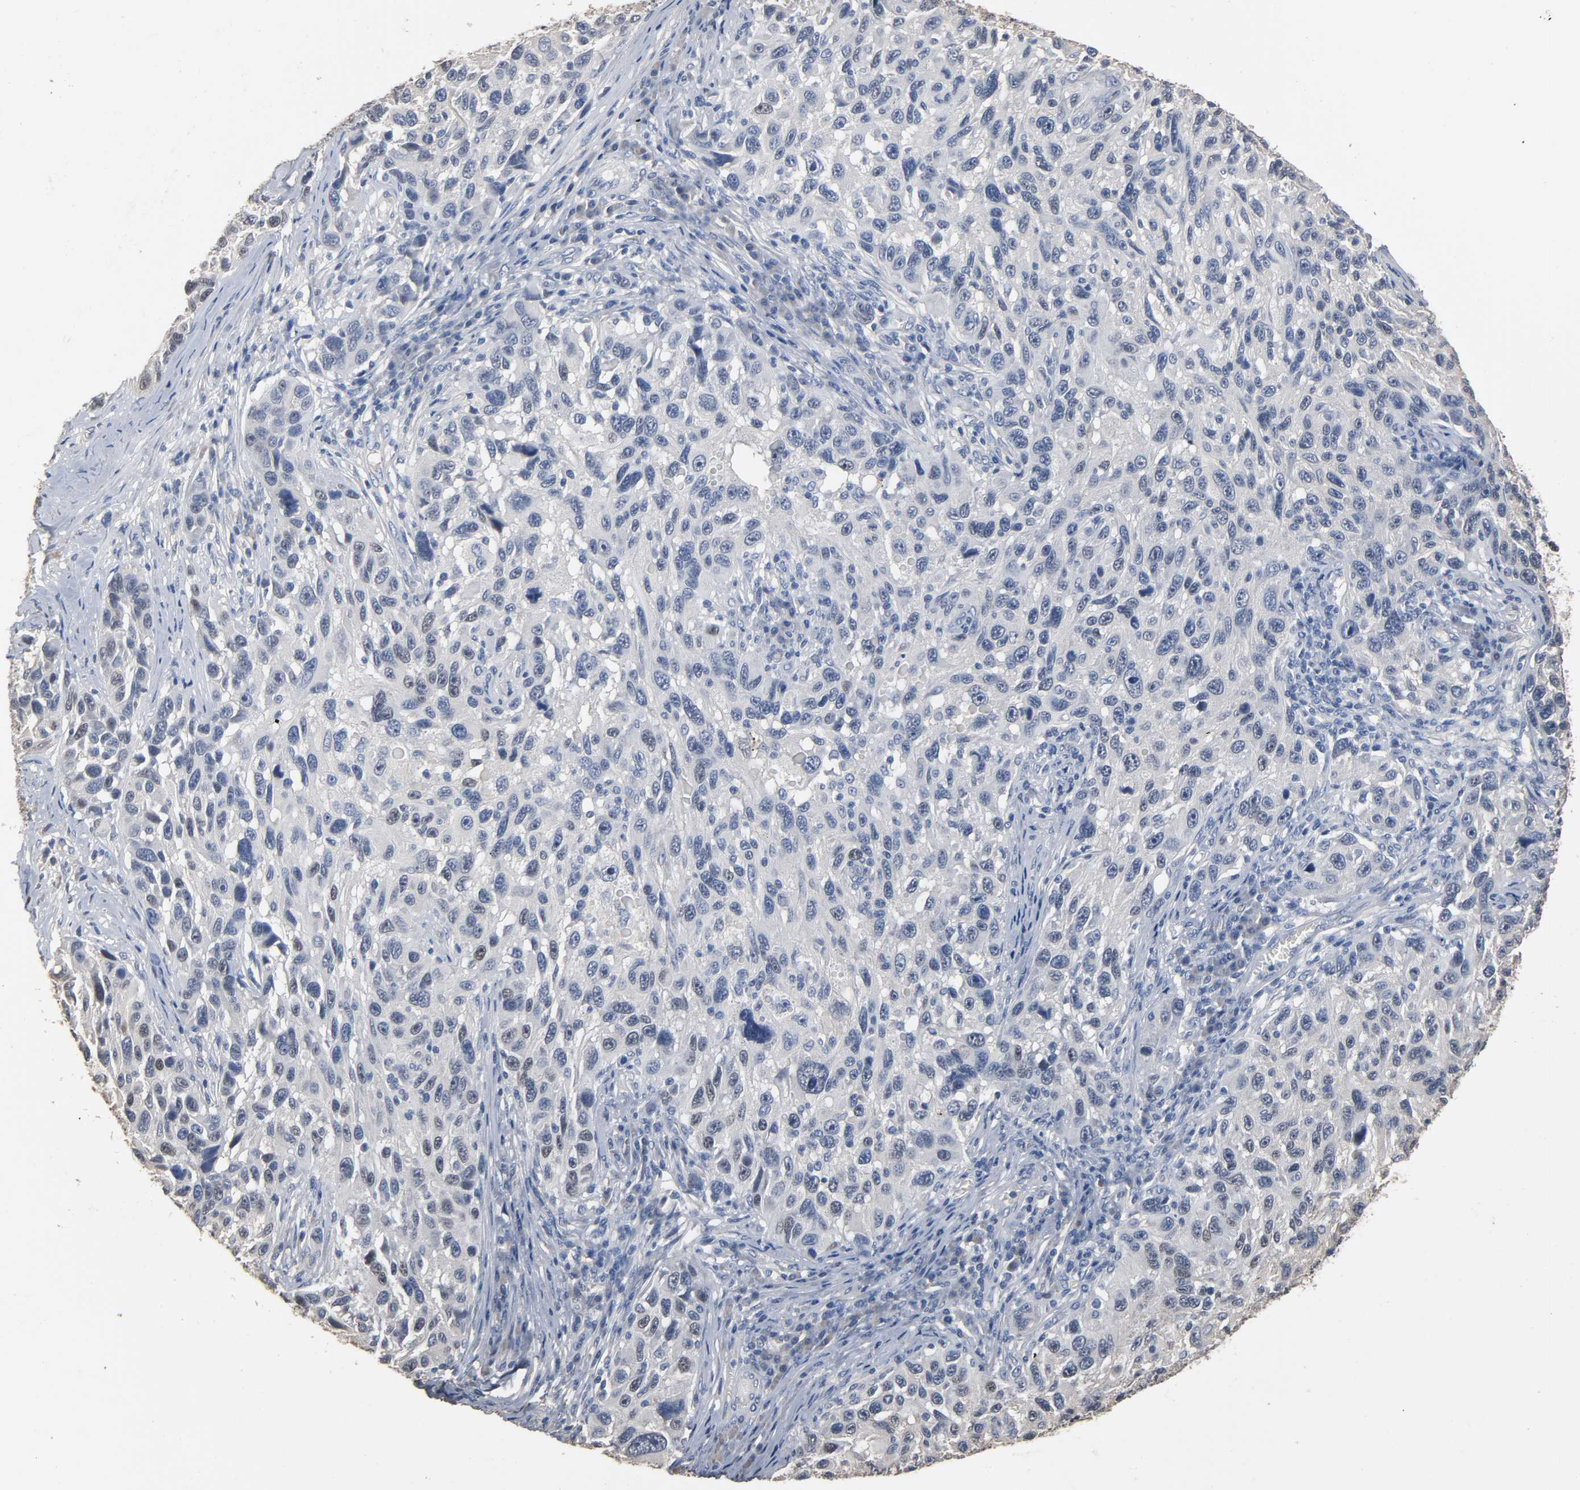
{"staining": {"intensity": "weak", "quantity": "<25%", "location": "nuclear"}, "tissue": "melanoma", "cell_type": "Tumor cells", "image_type": "cancer", "snomed": [{"axis": "morphology", "description": "Malignant melanoma, NOS"}, {"axis": "topography", "description": "Skin"}], "caption": "The micrograph exhibits no staining of tumor cells in malignant melanoma.", "gene": "SOX6", "patient": {"sex": "male", "age": 53}}